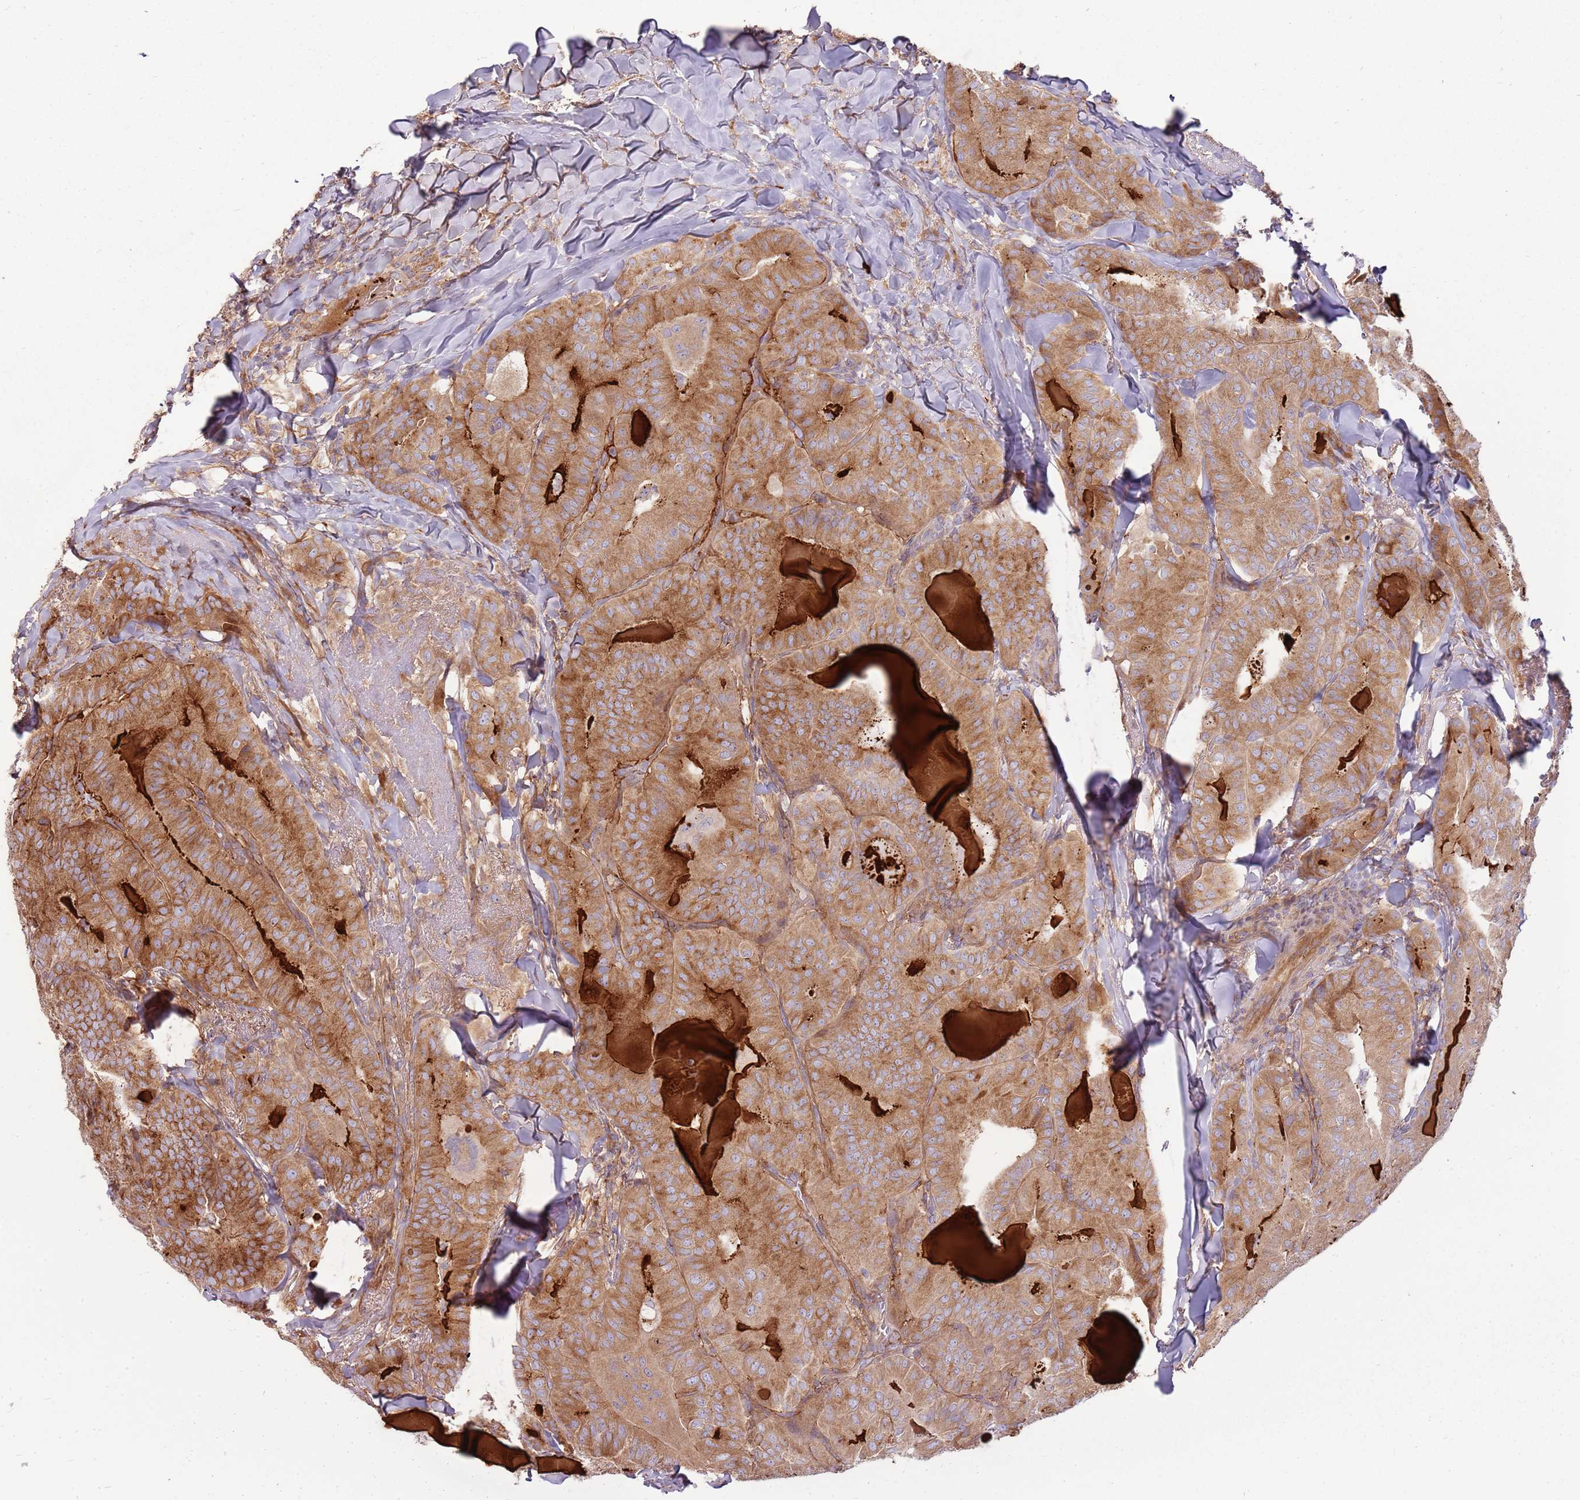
{"staining": {"intensity": "moderate", "quantity": ">75%", "location": "cytoplasmic/membranous"}, "tissue": "thyroid cancer", "cell_type": "Tumor cells", "image_type": "cancer", "snomed": [{"axis": "morphology", "description": "Papillary adenocarcinoma, NOS"}, {"axis": "topography", "description": "Thyroid gland"}], "caption": "Thyroid cancer stained with a protein marker shows moderate staining in tumor cells.", "gene": "EMC1", "patient": {"sex": "female", "age": 68}}